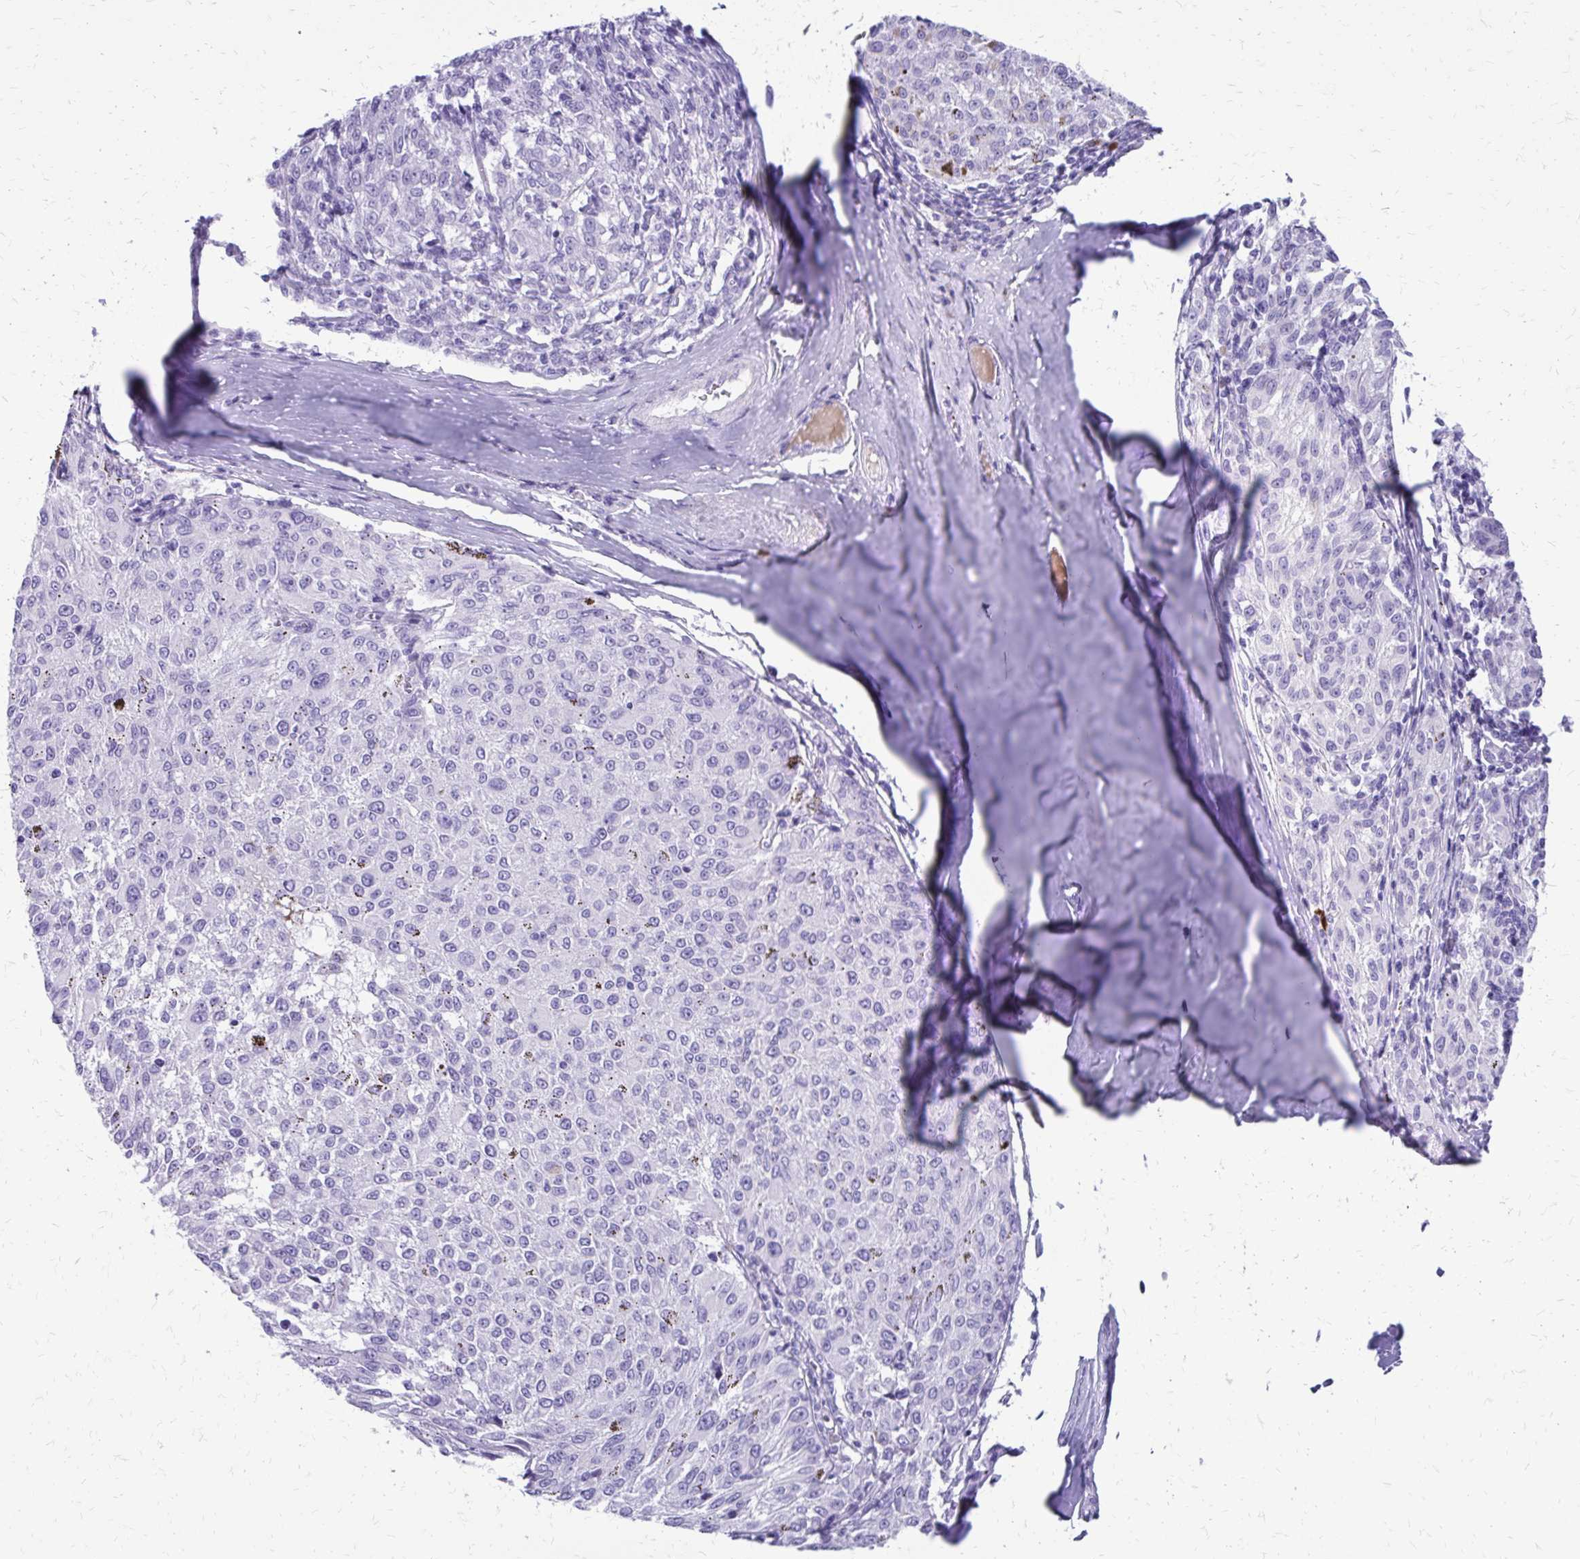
{"staining": {"intensity": "negative", "quantity": "none", "location": "none"}, "tissue": "melanoma", "cell_type": "Tumor cells", "image_type": "cancer", "snomed": [{"axis": "morphology", "description": "Malignant melanoma, NOS"}, {"axis": "topography", "description": "Skin"}], "caption": "The image shows no staining of tumor cells in malignant melanoma.", "gene": "SATL1", "patient": {"sex": "female", "age": 72}}